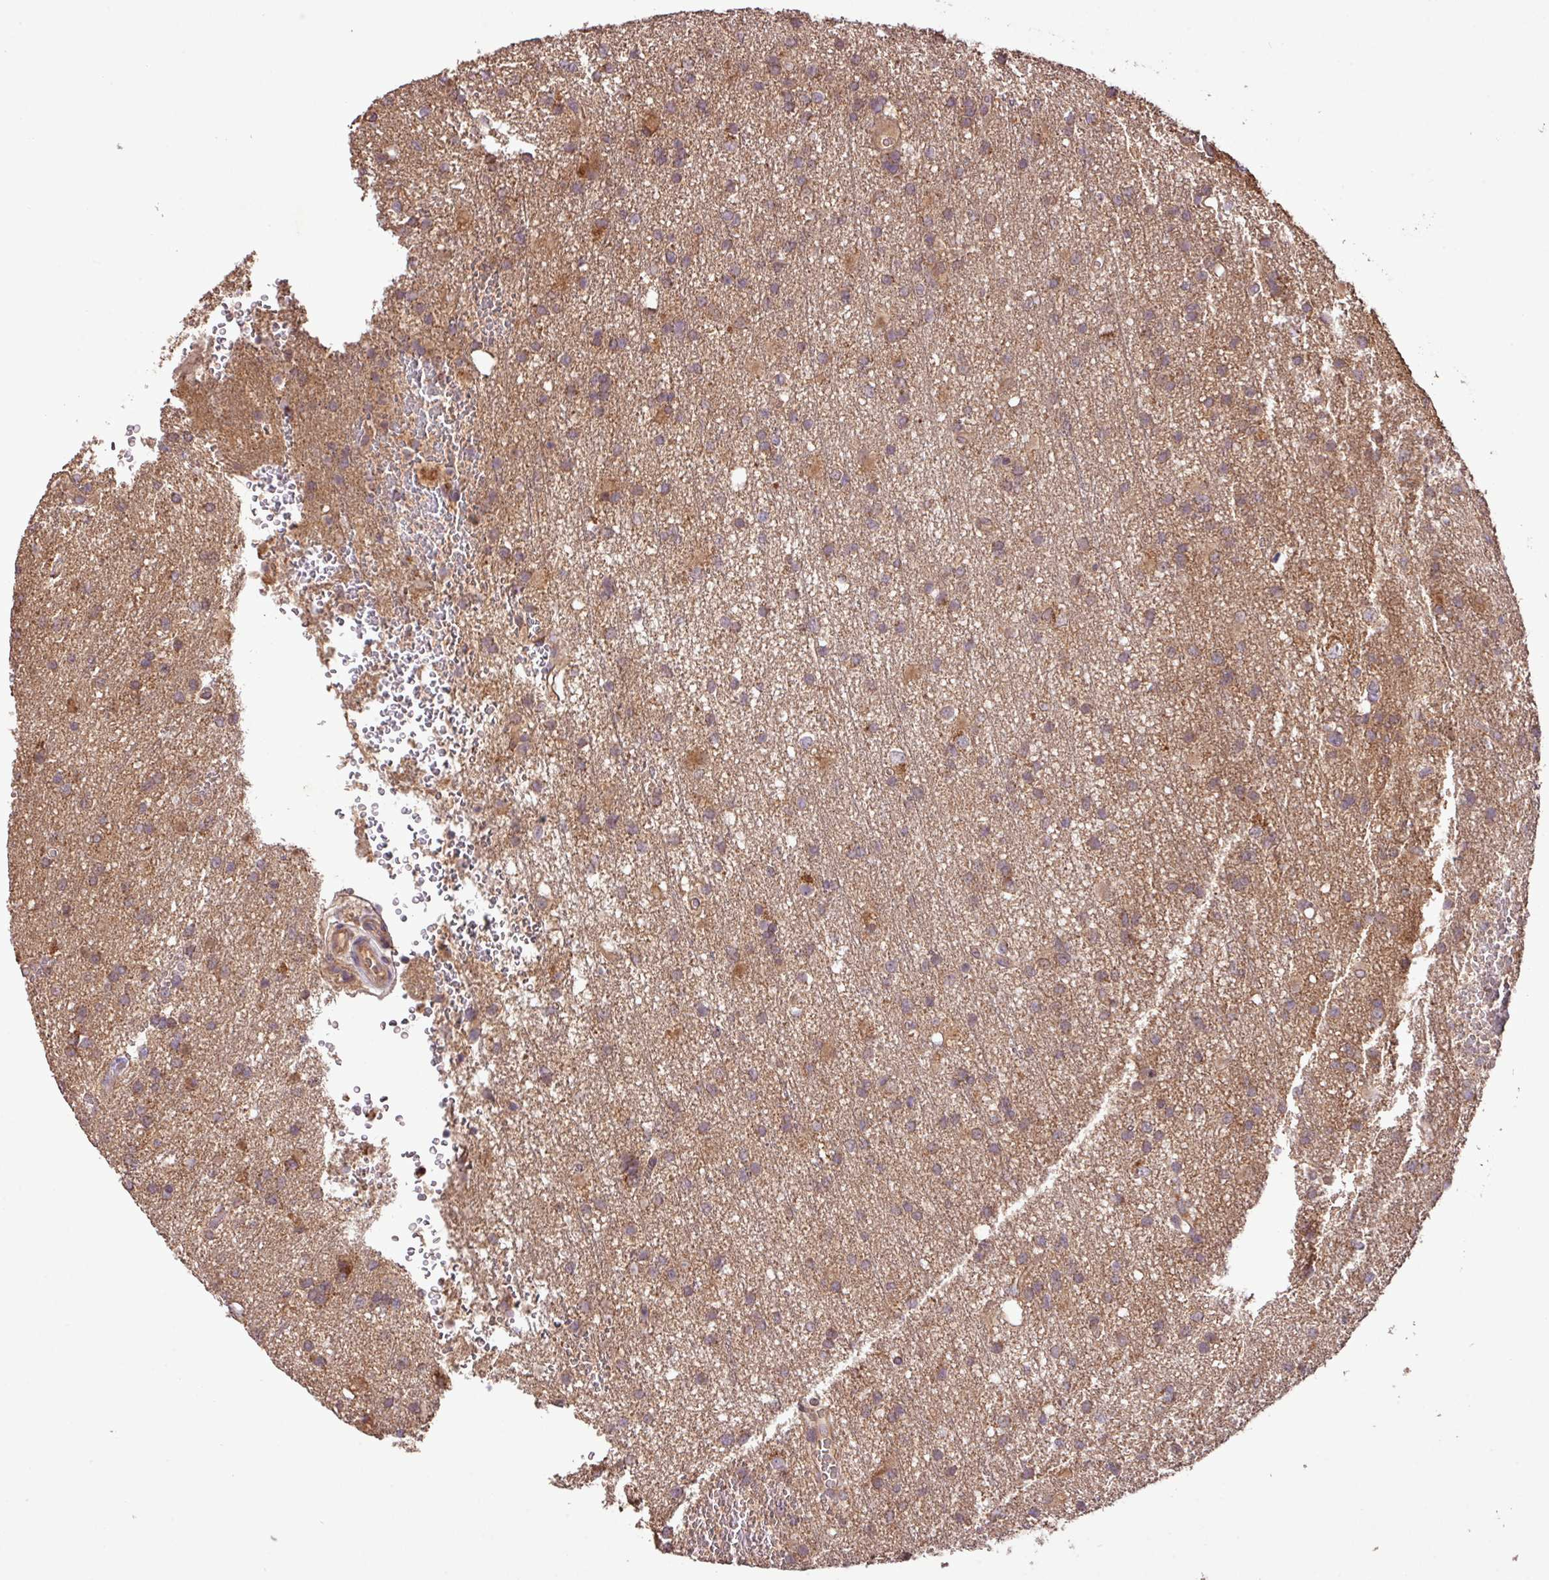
{"staining": {"intensity": "weak", "quantity": "25%-75%", "location": "cytoplasmic/membranous"}, "tissue": "glioma", "cell_type": "Tumor cells", "image_type": "cancer", "snomed": [{"axis": "morphology", "description": "Glioma, malignant, High grade"}, {"axis": "topography", "description": "Brain"}], "caption": "The micrograph demonstrates staining of glioma, revealing weak cytoplasmic/membranous protein expression (brown color) within tumor cells.", "gene": "YPEL3", "patient": {"sex": "female", "age": 74}}